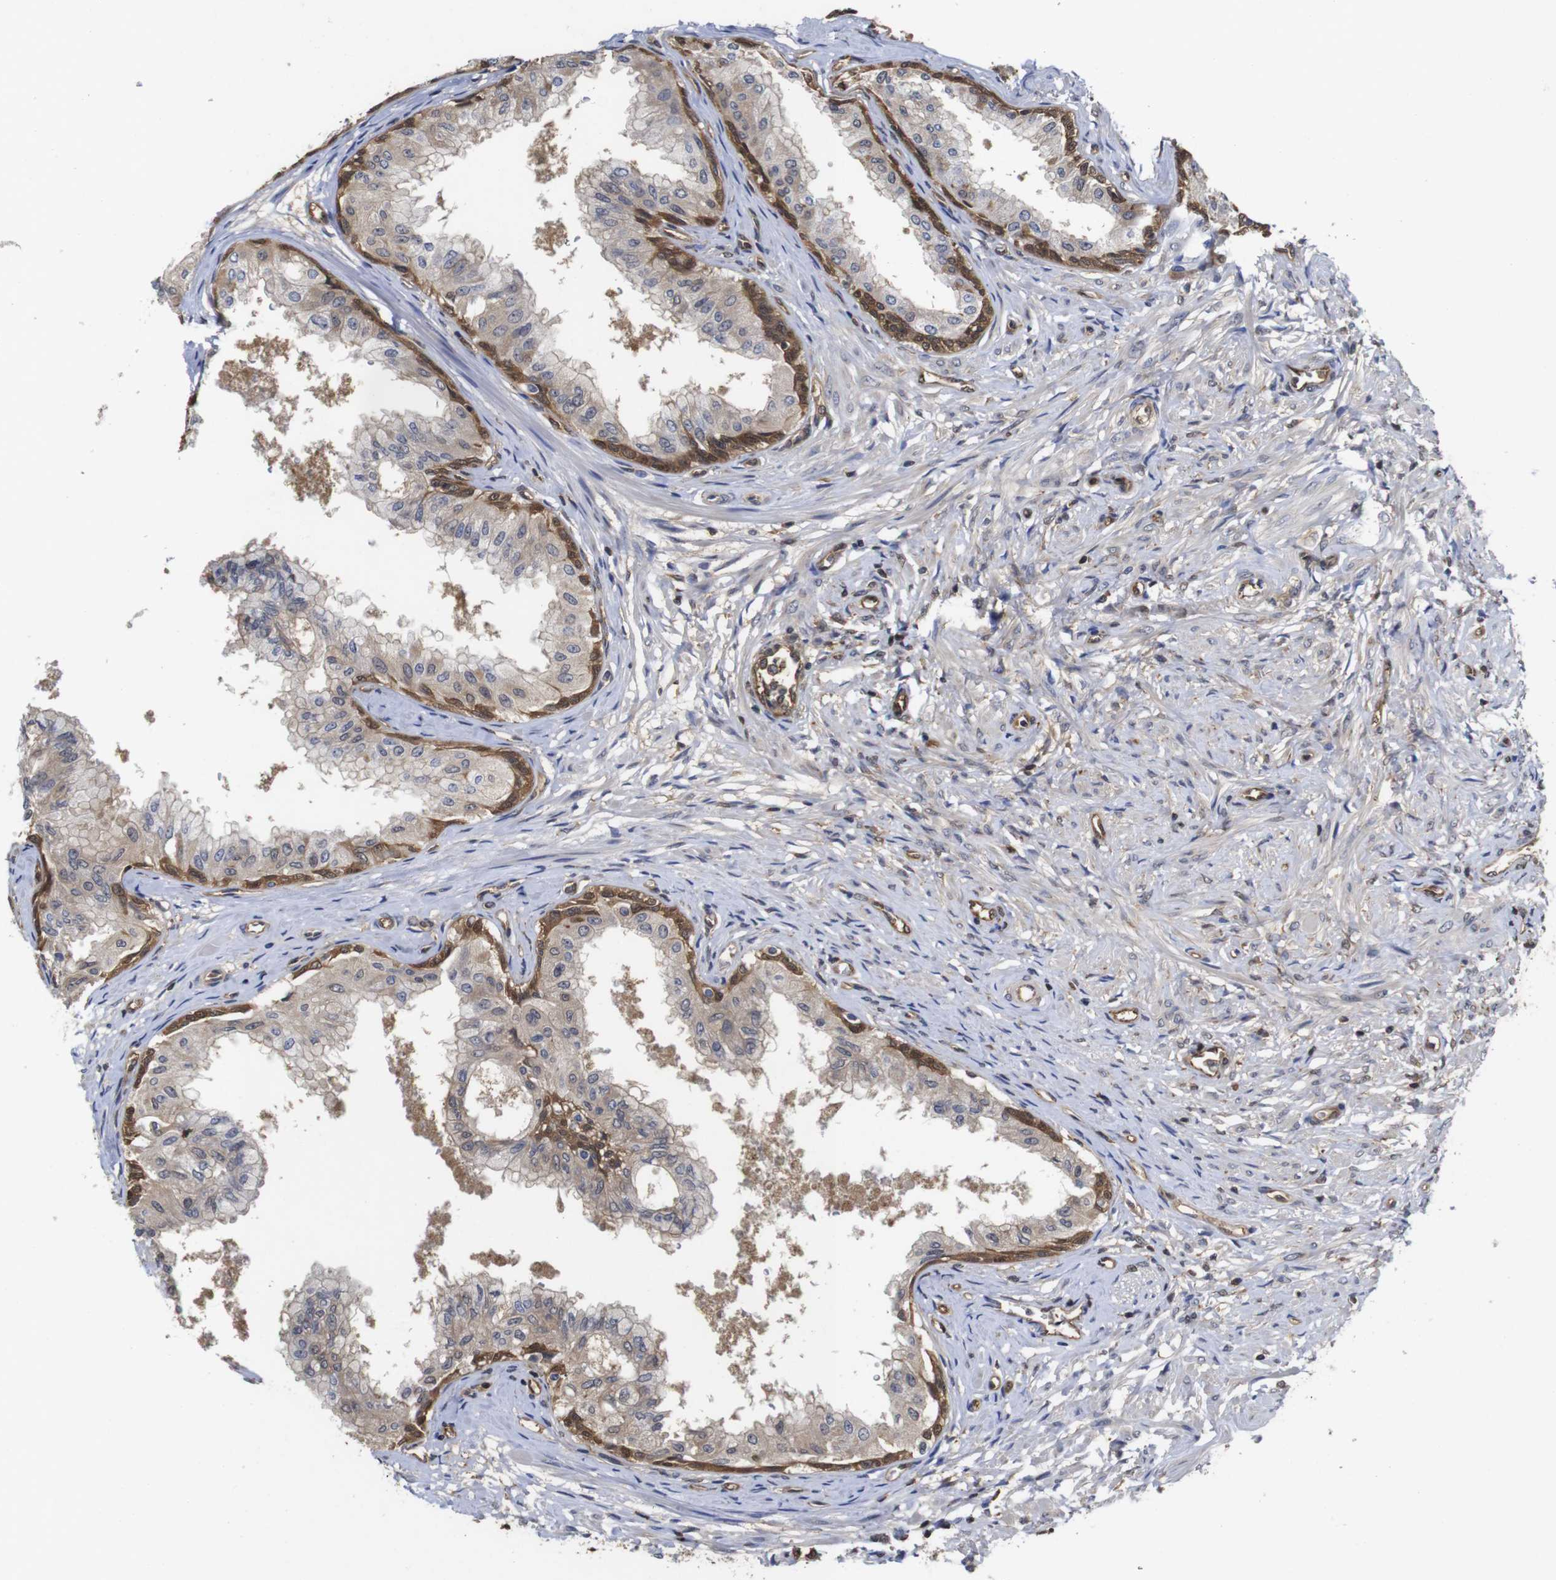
{"staining": {"intensity": "moderate", "quantity": "25%-75%", "location": "cytoplasmic/membranous,nuclear"}, "tissue": "prostate", "cell_type": "Glandular cells", "image_type": "normal", "snomed": [{"axis": "morphology", "description": "Normal tissue, NOS"}, {"axis": "topography", "description": "Prostate"}, {"axis": "topography", "description": "Seminal veicle"}], "caption": "DAB (3,3'-diaminobenzidine) immunohistochemical staining of benign human prostate demonstrates moderate cytoplasmic/membranous,nuclear protein staining in about 25%-75% of glandular cells.", "gene": "SUMO3", "patient": {"sex": "male", "age": 60}}